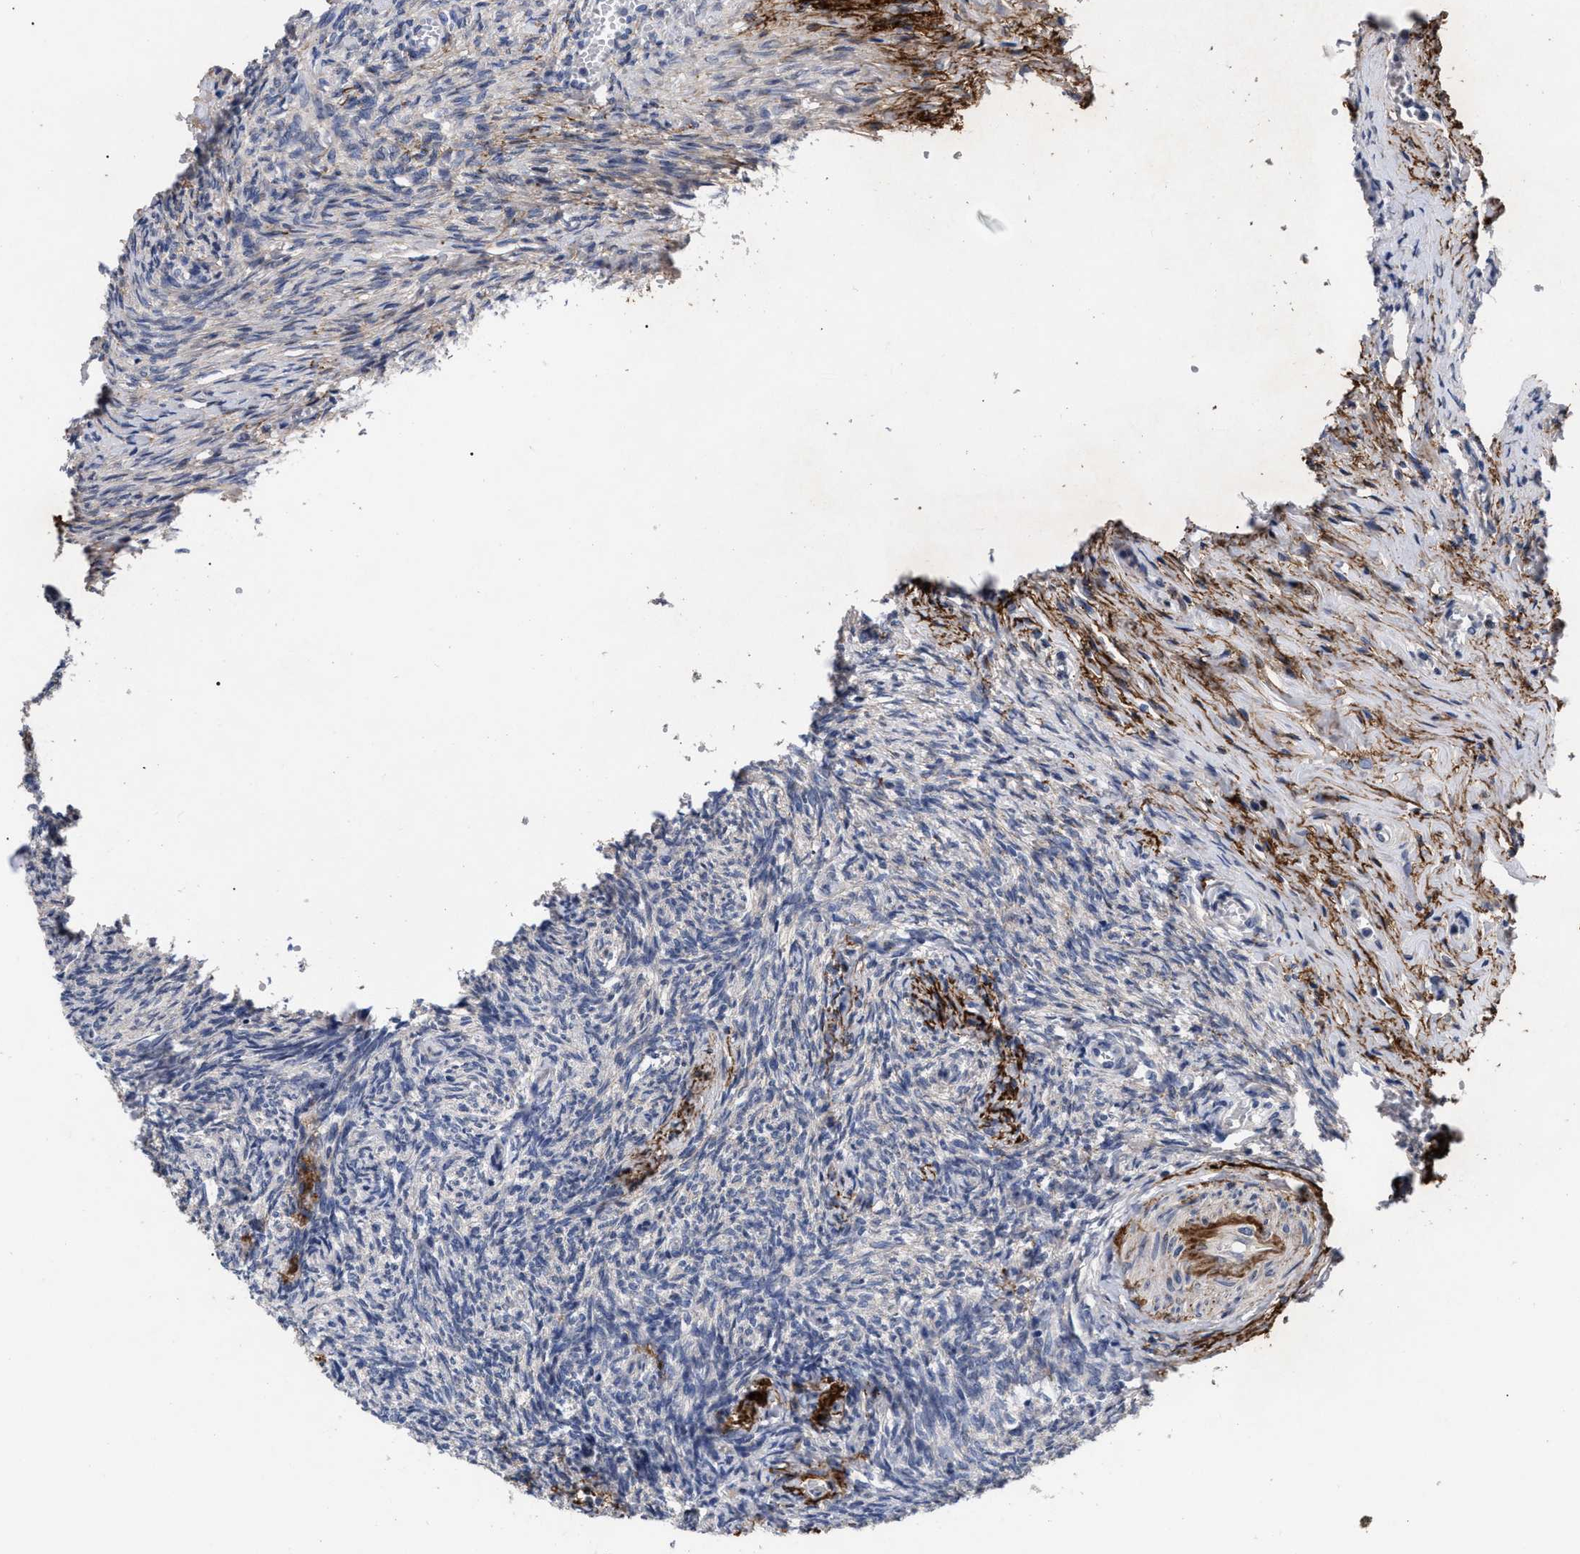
{"staining": {"intensity": "strong", "quantity": ">75%", "location": "cytoplasmic/membranous"}, "tissue": "ovary", "cell_type": "Follicle cells", "image_type": "normal", "snomed": [{"axis": "morphology", "description": "Normal tissue, NOS"}, {"axis": "topography", "description": "Ovary"}], "caption": "Brown immunohistochemical staining in normal ovary shows strong cytoplasmic/membranous staining in about >75% of follicle cells.", "gene": "CCN5", "patient": {"sex": "female", "age": 41}}